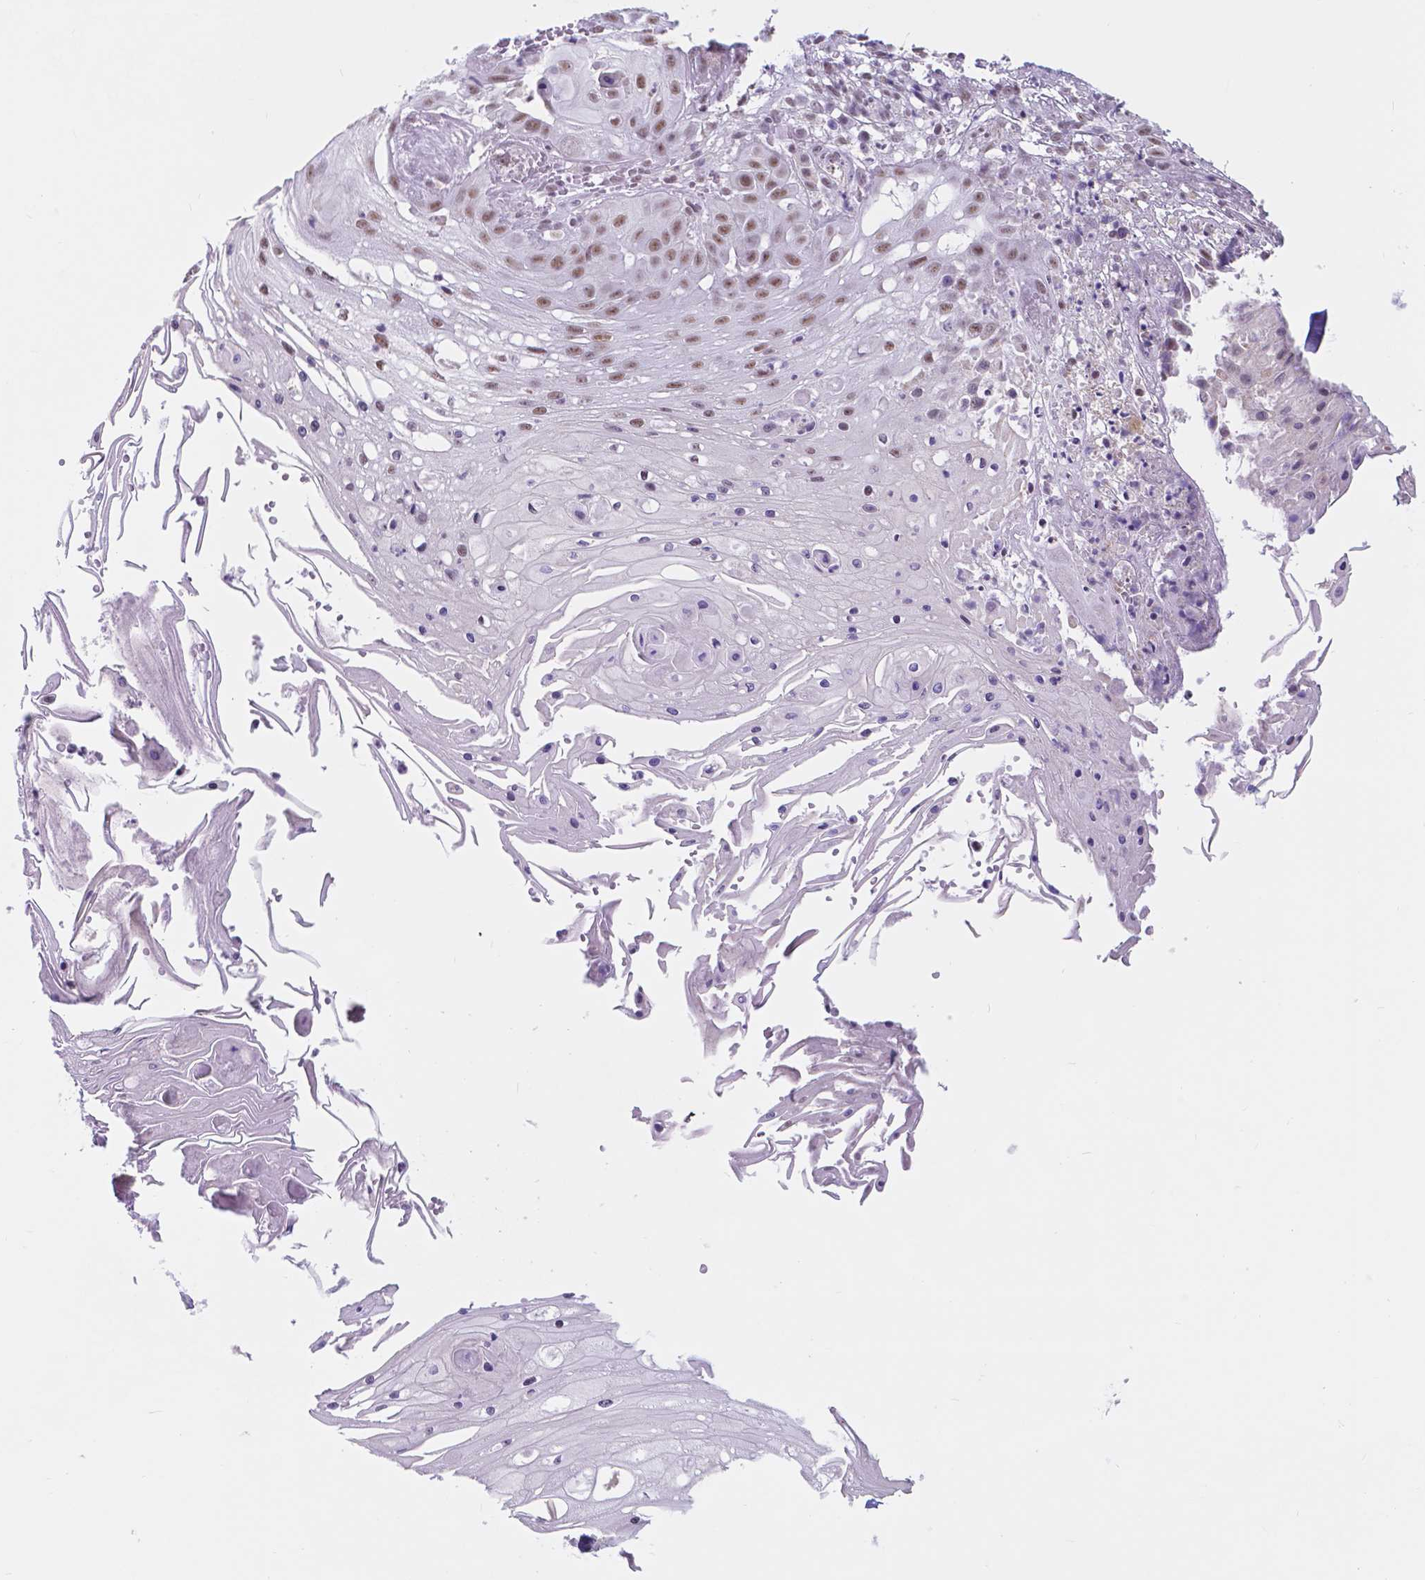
{"staining": {"intensity": "moderate", "quantity": ">75%", "location": "nuclear"}, "tissue": "skin cancer", "cell_type": "Tumor cells", "image_type": "cancer", "snomed": [{"axis": "morphology", "description": "Squamous cell carcinoma, NOS"}, {"axis": "topography", "description": "Skin"}], "caption": "Squamous cell carcinoma (skin) stained for a protein demonstrates moderate nuclear positivity in tumor cells.", "gene": "BCAS2", "patient": {"sex": "male", "age": 70}}